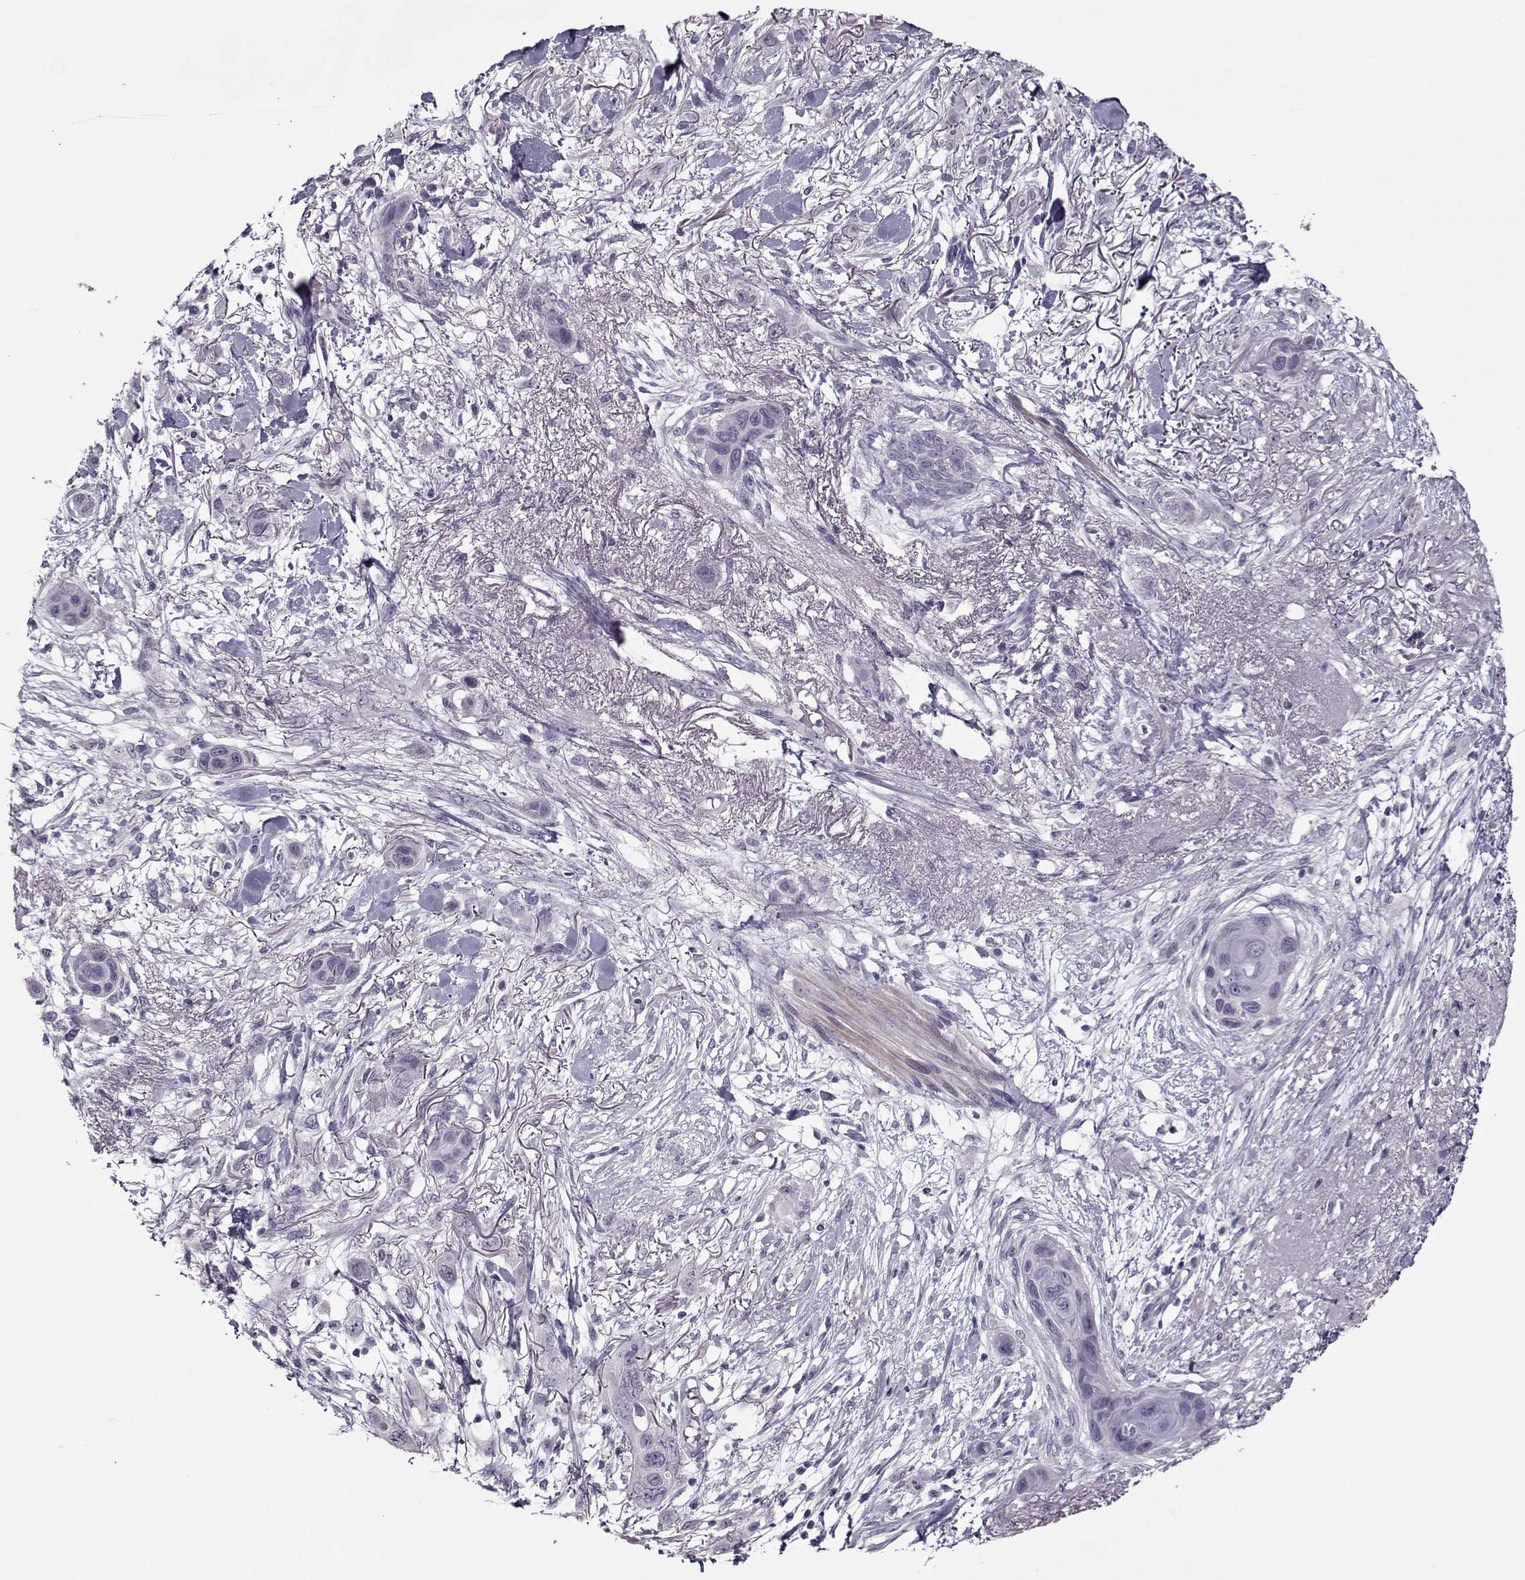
{"staining": {"intensity": "negative", "quantity": "none", "location": "none"}, "tissue": "skin cancer", "cell_type": "Tumor cells", "image_type": "cancer", "snomed": [{"axis": "morphology", "description": "Squamous cell carcinoma, NOS"}, {"axis": "topography", "description": "Skin"}], "caption": "High magnification brightfield microscopy of skin cancer (squamous cell carcinoma) stained with DAB (brown) and counterstained with hematoxylin (blue): tumor cells show no significant staining.", "gene": "CIBAR1", "patient": {"sex": "male", "age": 79}}